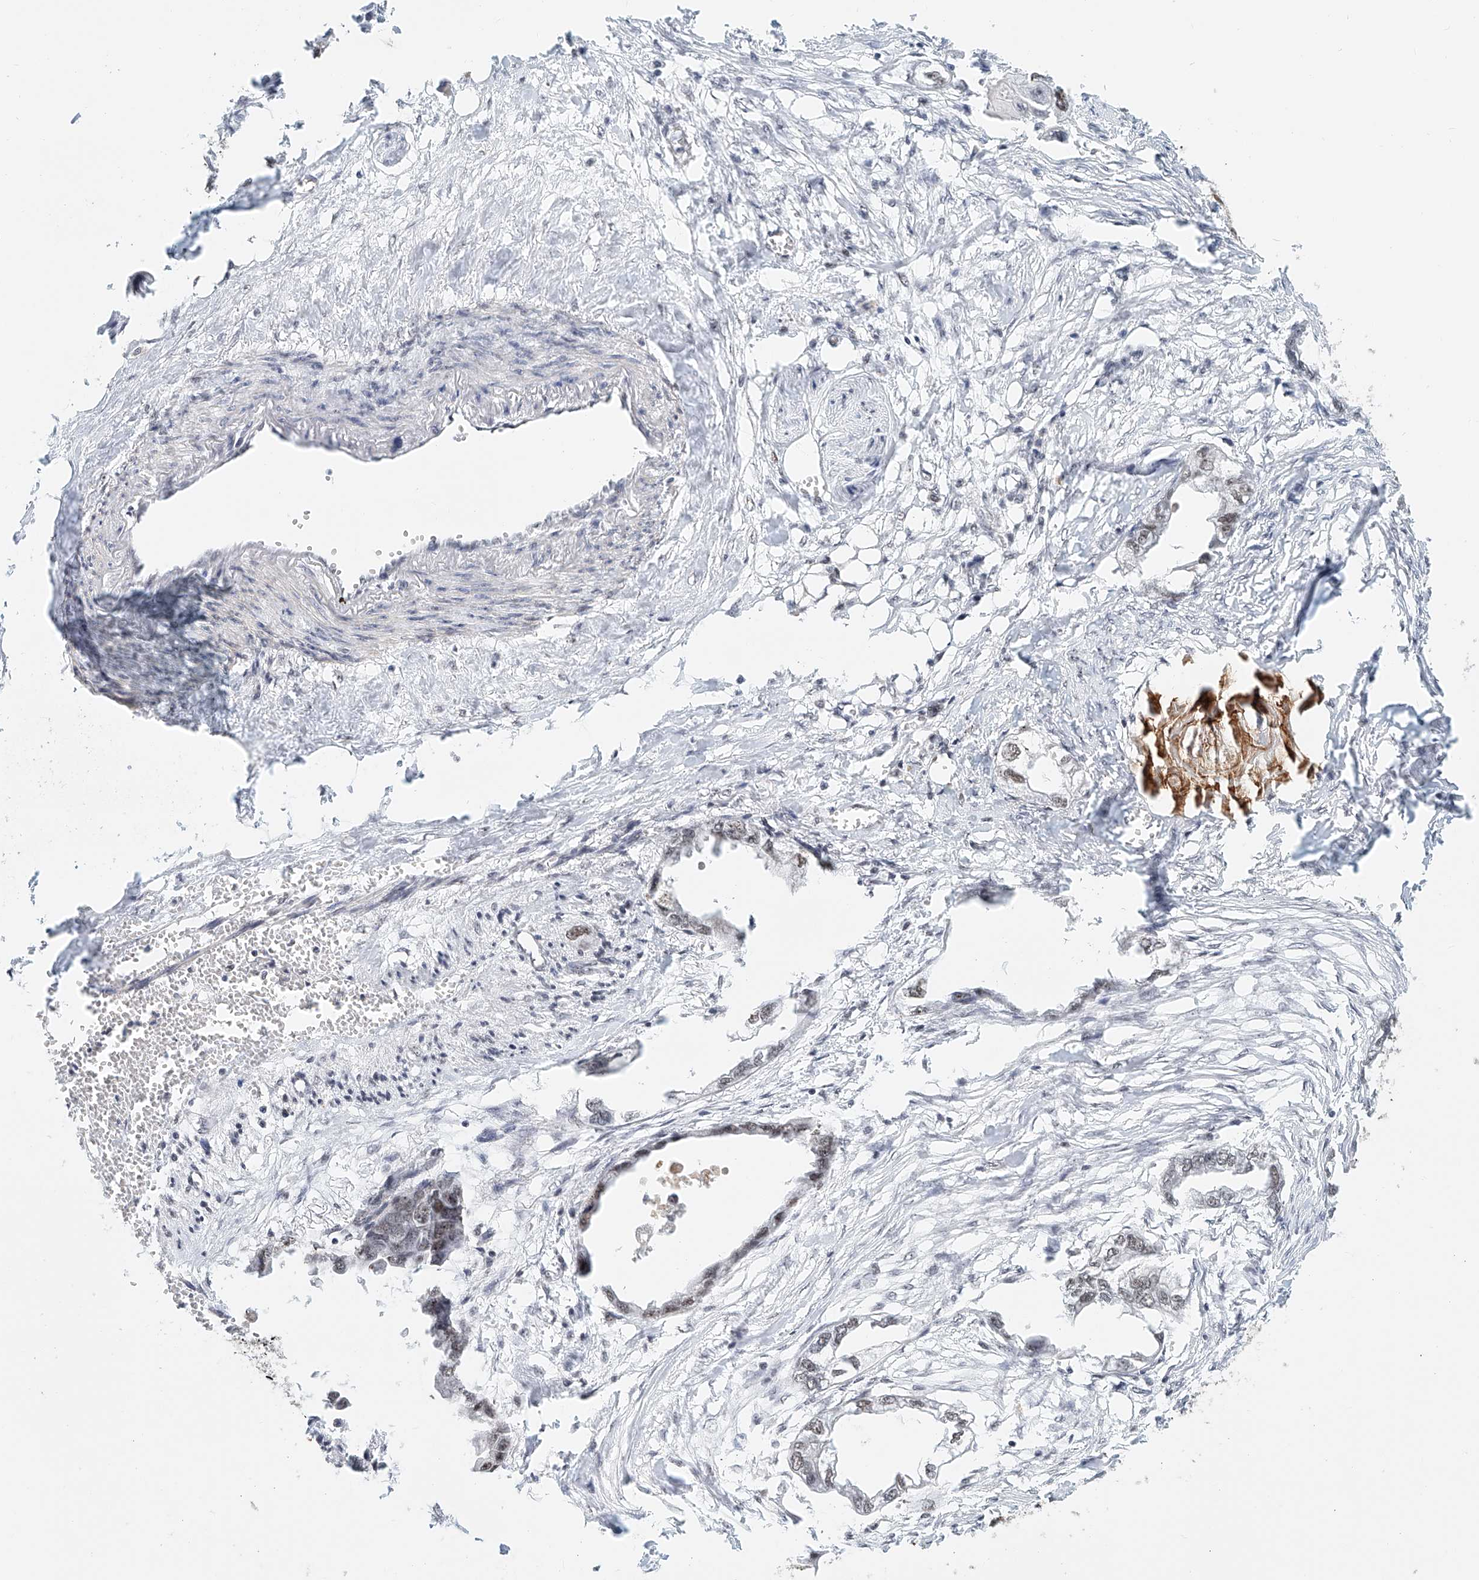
{"staining": {"intensity": "weak", "quantity": "<25%", "location": "nuclear"}, "tissue": "endometrial cancer", "cell_type": "Tumor cells", "image_type": "cancer", "snomed": [{"axis": "morphology", "description": "Adenocarcinoma, NOS"}, {"axis": "morphology", "description": "Adenocarcinoma, metastatic, NOS"}, {"axis": "topography", "description": "Adipose tissue"}, {"axis": "topography", "description": "Endometrium"}], "caption": "IHC photomicrograph of endometrial adenocarcinoma stained for a protein (brown), which shows no staining in tumor cells.", "gene": "PRUNE2", "patient": {"sex": "female", "age": 67}}